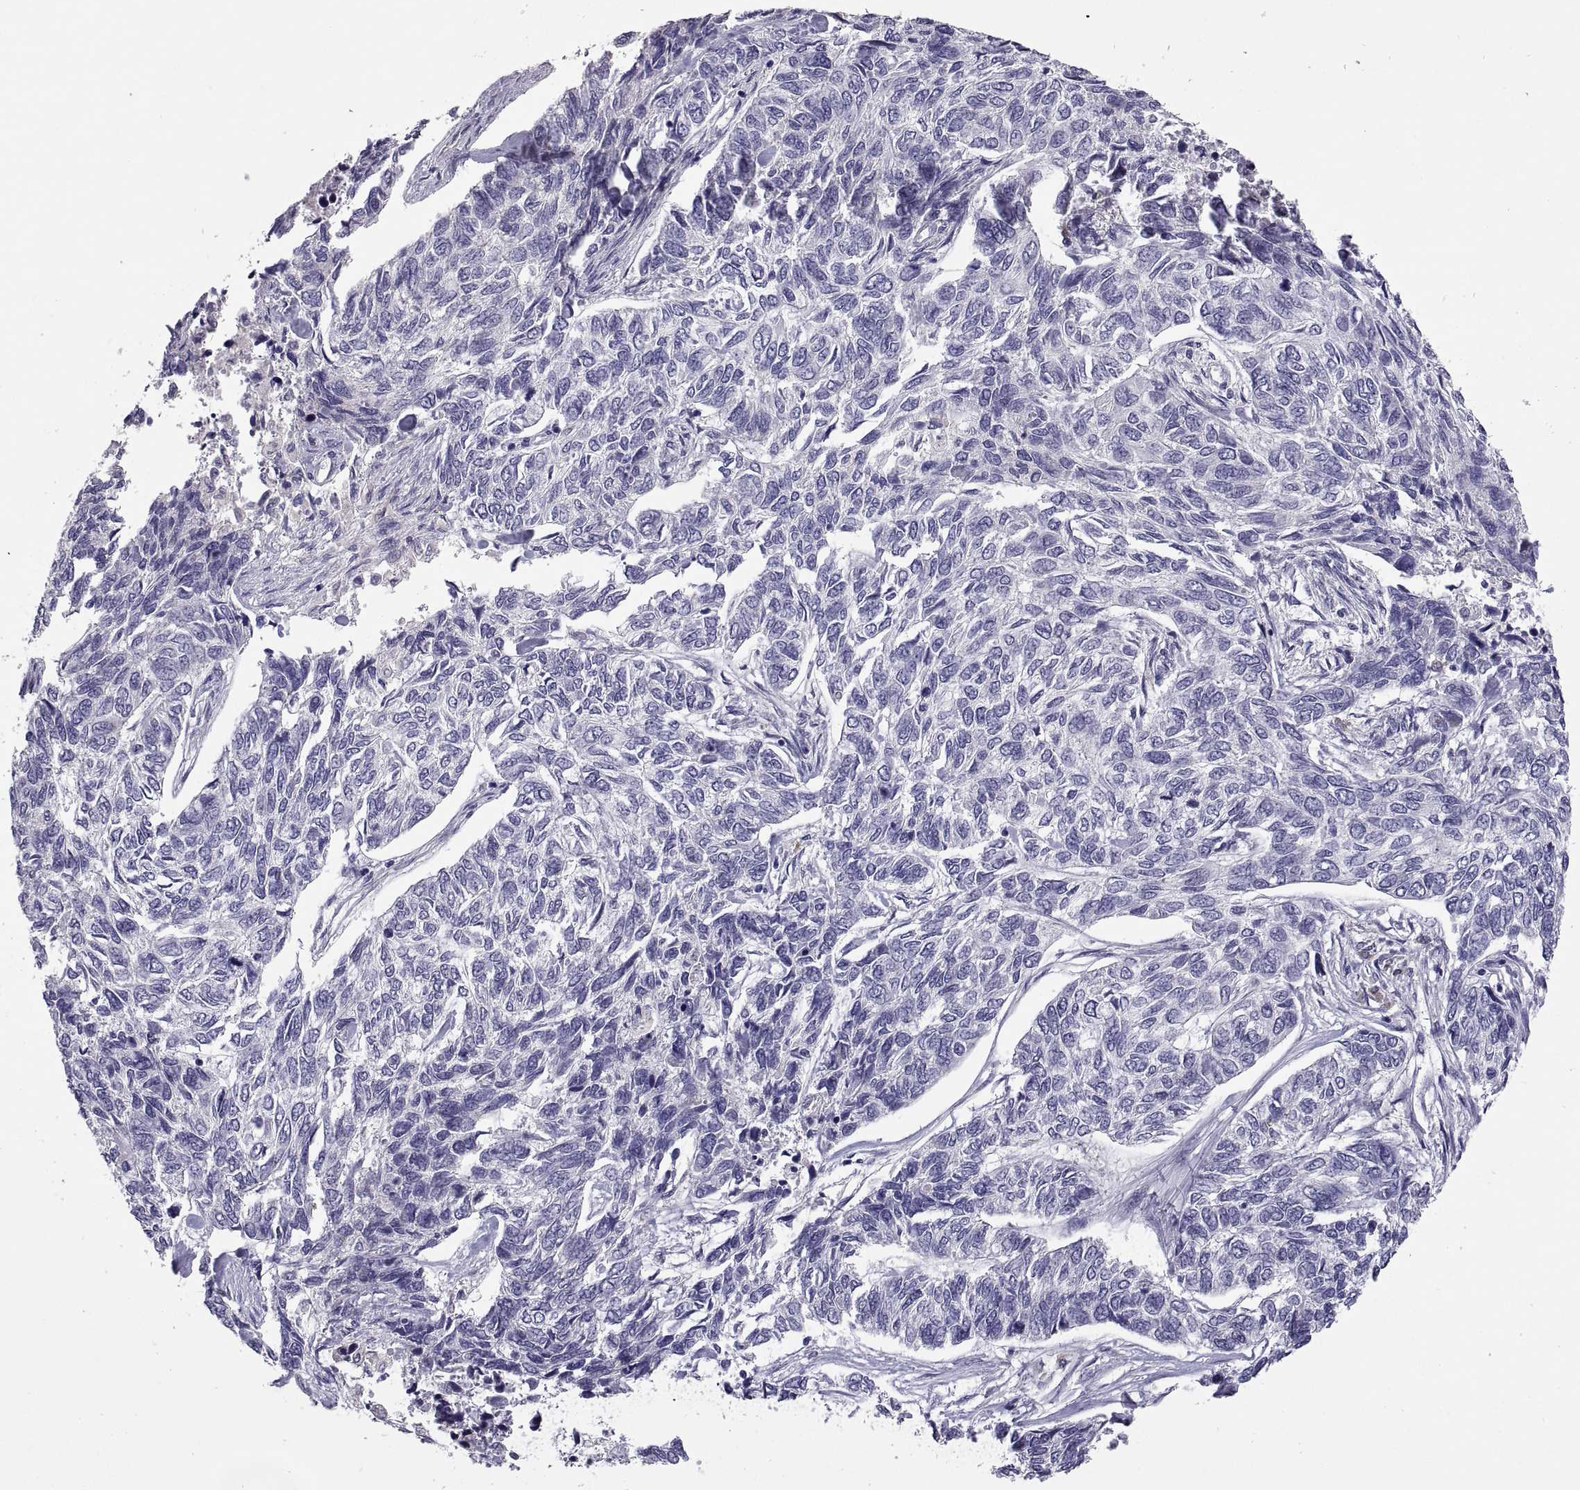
{"staining": {"intensity": "negative", "quantity": "none", "location": "none"}, "tissue": "skin cancer", "cell_type": "Tumor cells", "image_type": "cancer", "snomed": [{"axis": "morphology", "description": "Basal cell carcinoma"}, {"axis": "topography", "description": "Skin"}], "caption": "A micrograph of basal cell carcinoma (skin) stained for a protein exhibits no brown staining in tumor cells.", "gene": "DOK3", "patient": {"sex": "female", "age": 65}}